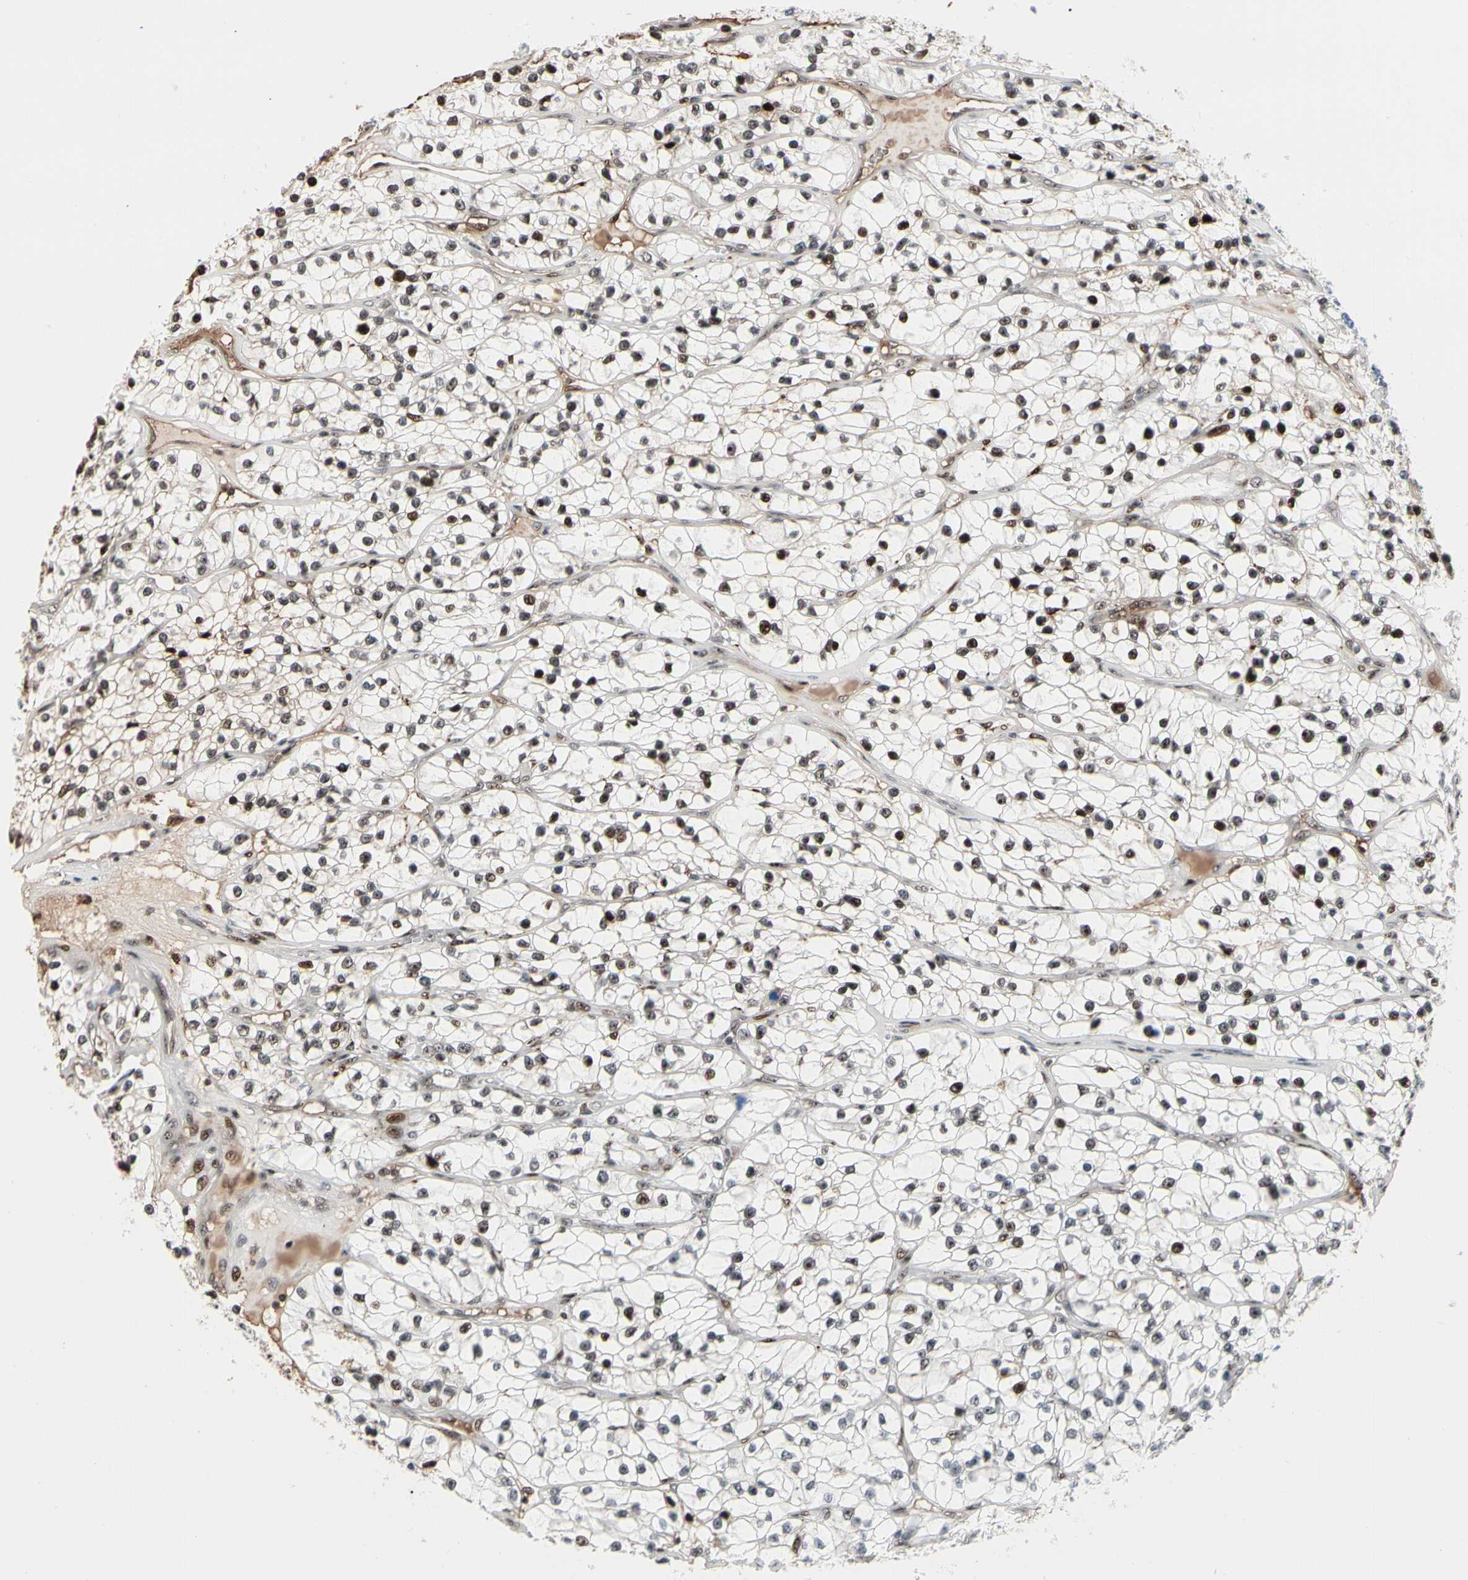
{"staining": {"intensity": "moderate", "quantity": ">75%", "location": "nuclear"}, "tissue": "renal cancer", "cell_type": "Tumor cells", "image_type": "cancer", "snomed": [{"axis": "morphology", "description": "Adenocarcinoma, NOS"}, {"axis": "topography", "description": "Kidney"}], "caption": "An immunohistochemistry histopathology image of neoplastic tissue is shown. Protein staining in brown labels moderate nuclear positivity in renal cancer within tumor cells.", "gene": "FOXO3", "patient": {"sex": "female", "age": 57}}